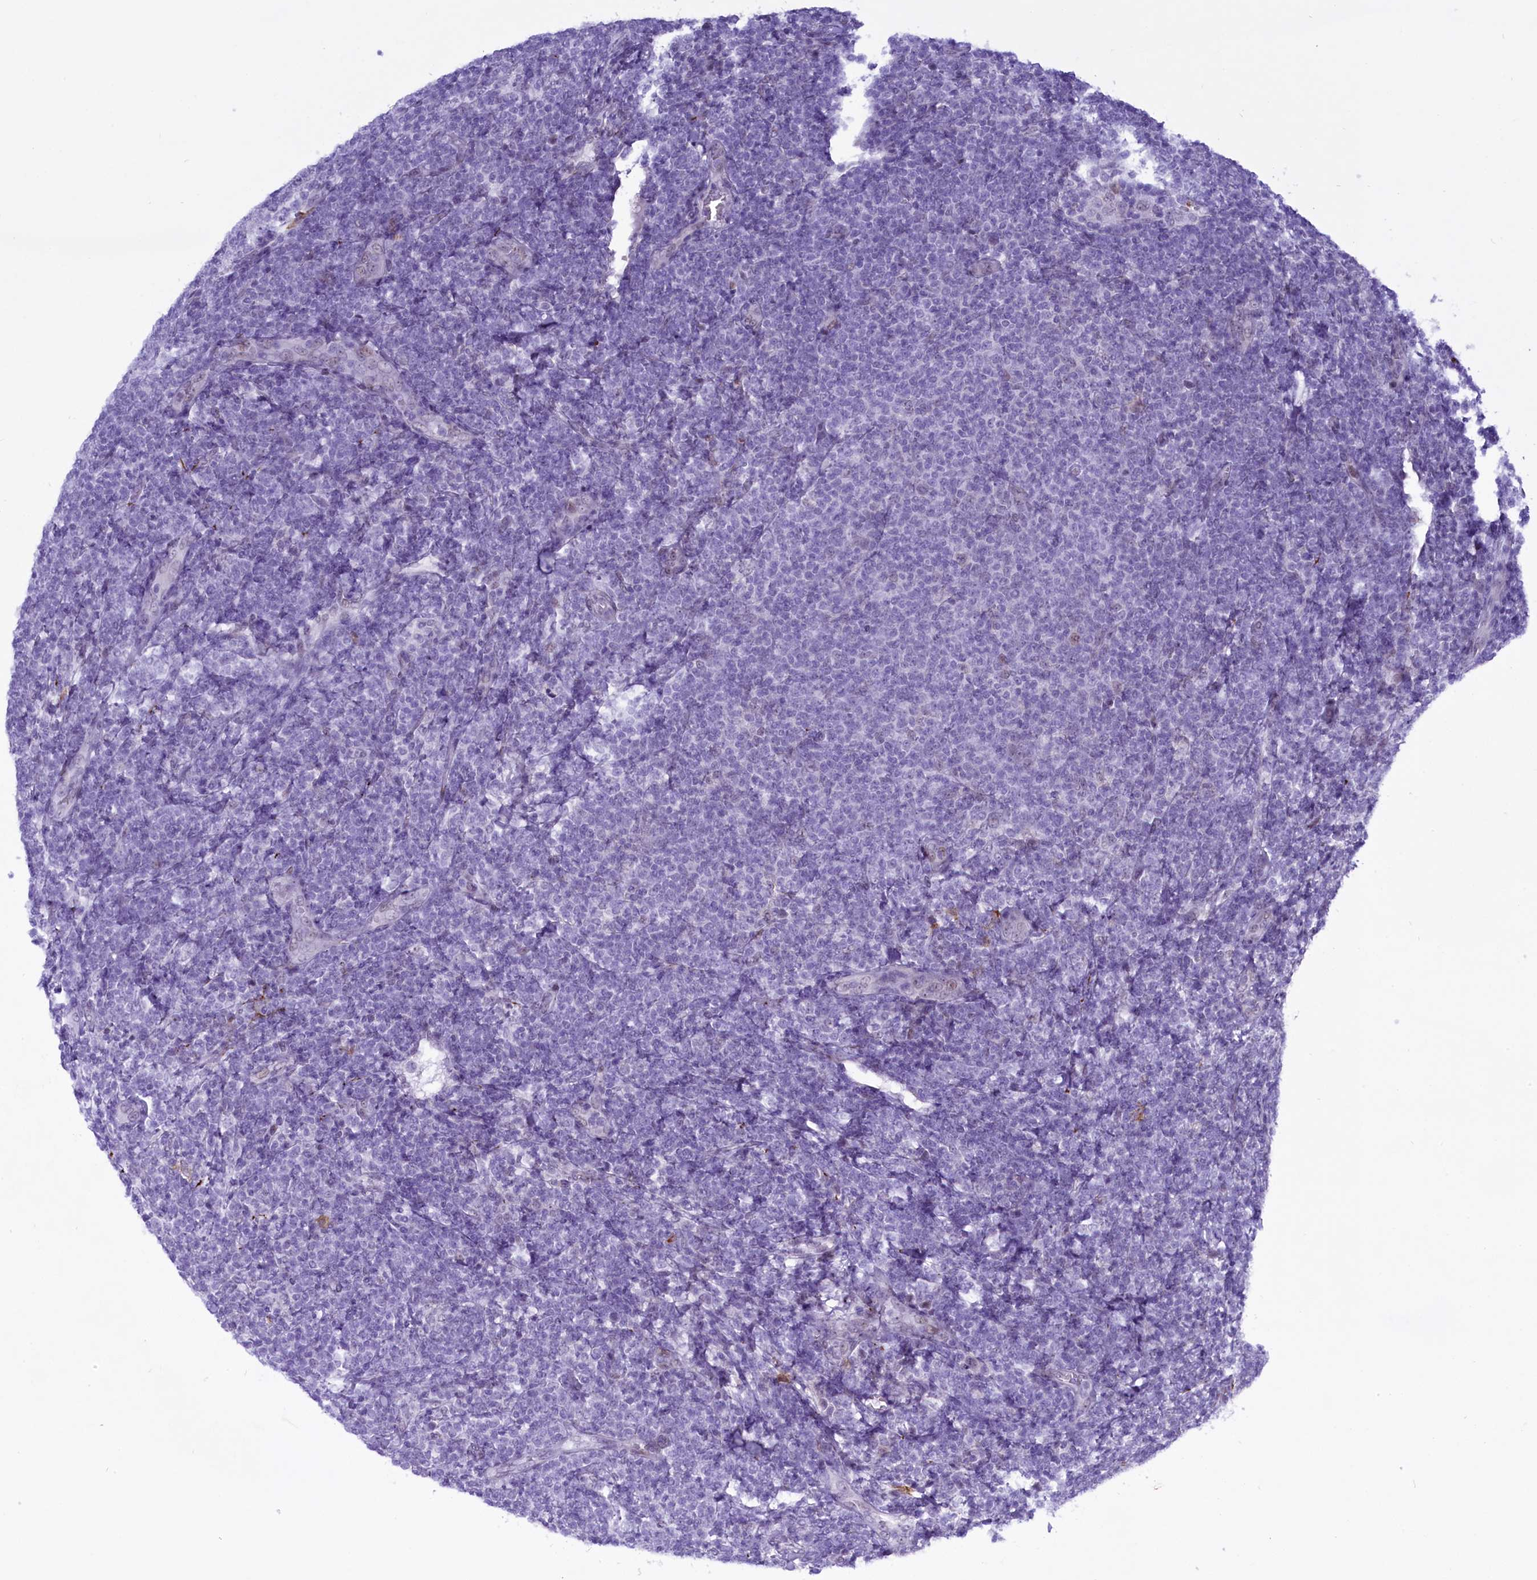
{"staining": {"intensity": "negative", "quantity": "none", "location": "none"}, "tissue": "lymphoma", "cell_type": "Tumor cells", "image_type": "cancer", "snomed": [{"axis": "morphology", "description": "Malignant lymphoma, non-Hodgkin's type, Low grade"}, {"axis": "topography", "description": "Lymph node"}], "caption": "Immunohistochemistry (IHC) image of lymphoma stained for a protein (brown), which reveals no staining in tumor cells.", "gene": "RPS6KB1", "patient": {"sex": "male", "age": 66}}